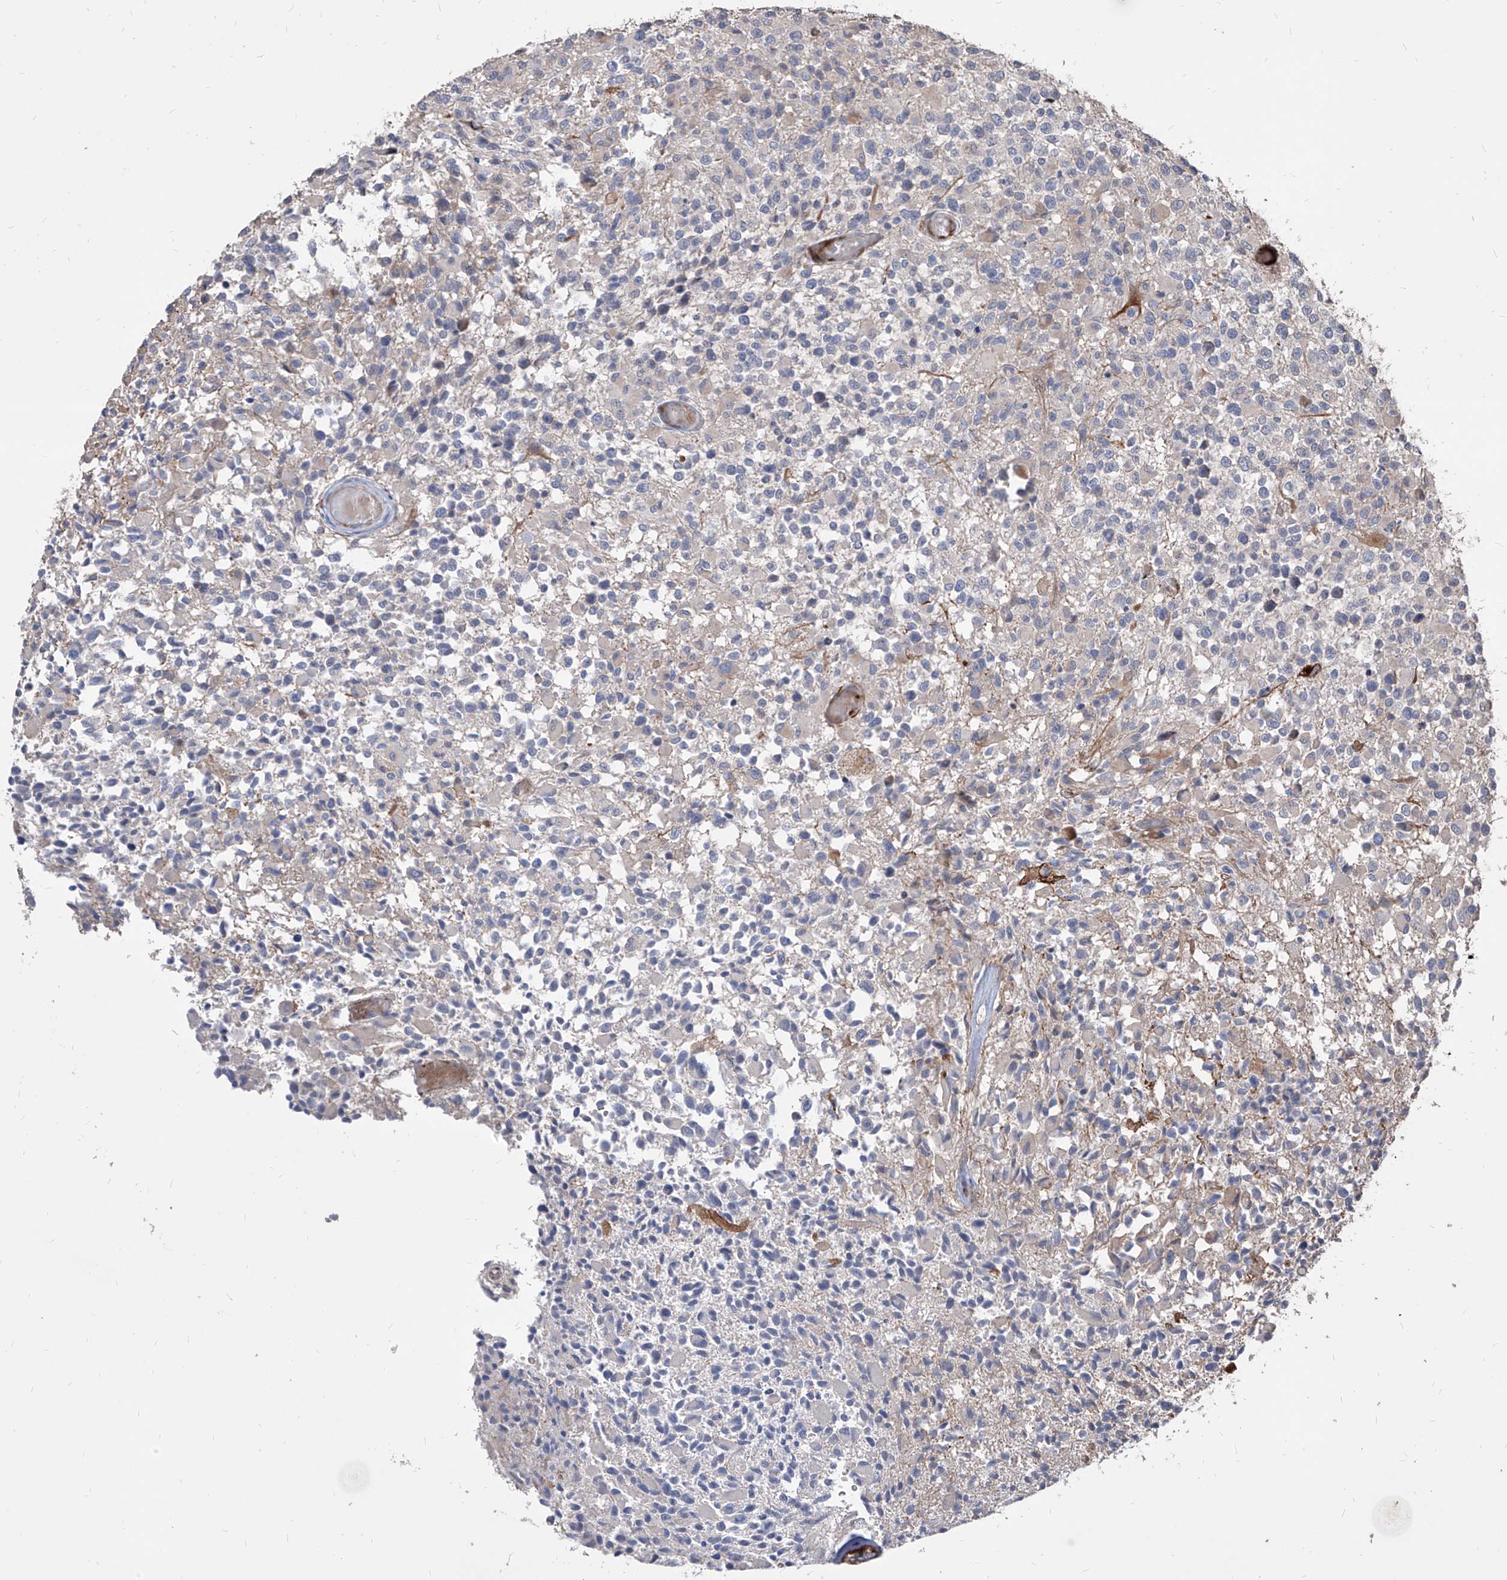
{"staining": {"intensity": "negative", "quantity": "none", "location": "none"}, "tissue": "glioma", "cell_type": "Tumor cells", "image_type": "cancer", "snomed": [{"axis": "morphology", "description": "Glioma, malignant, High grade"}, {"axis": "morphology", "description": "Glioblastoma, NOS"}, {"axis": "topography", "description": "Brain"}], "caption": "This is a histopathology image of immunohistochemistry staining of glioma, which shows no positivity in tumor cells.", "gene": "FAM83B", "patient": {"sex": "male", "age": 60}}